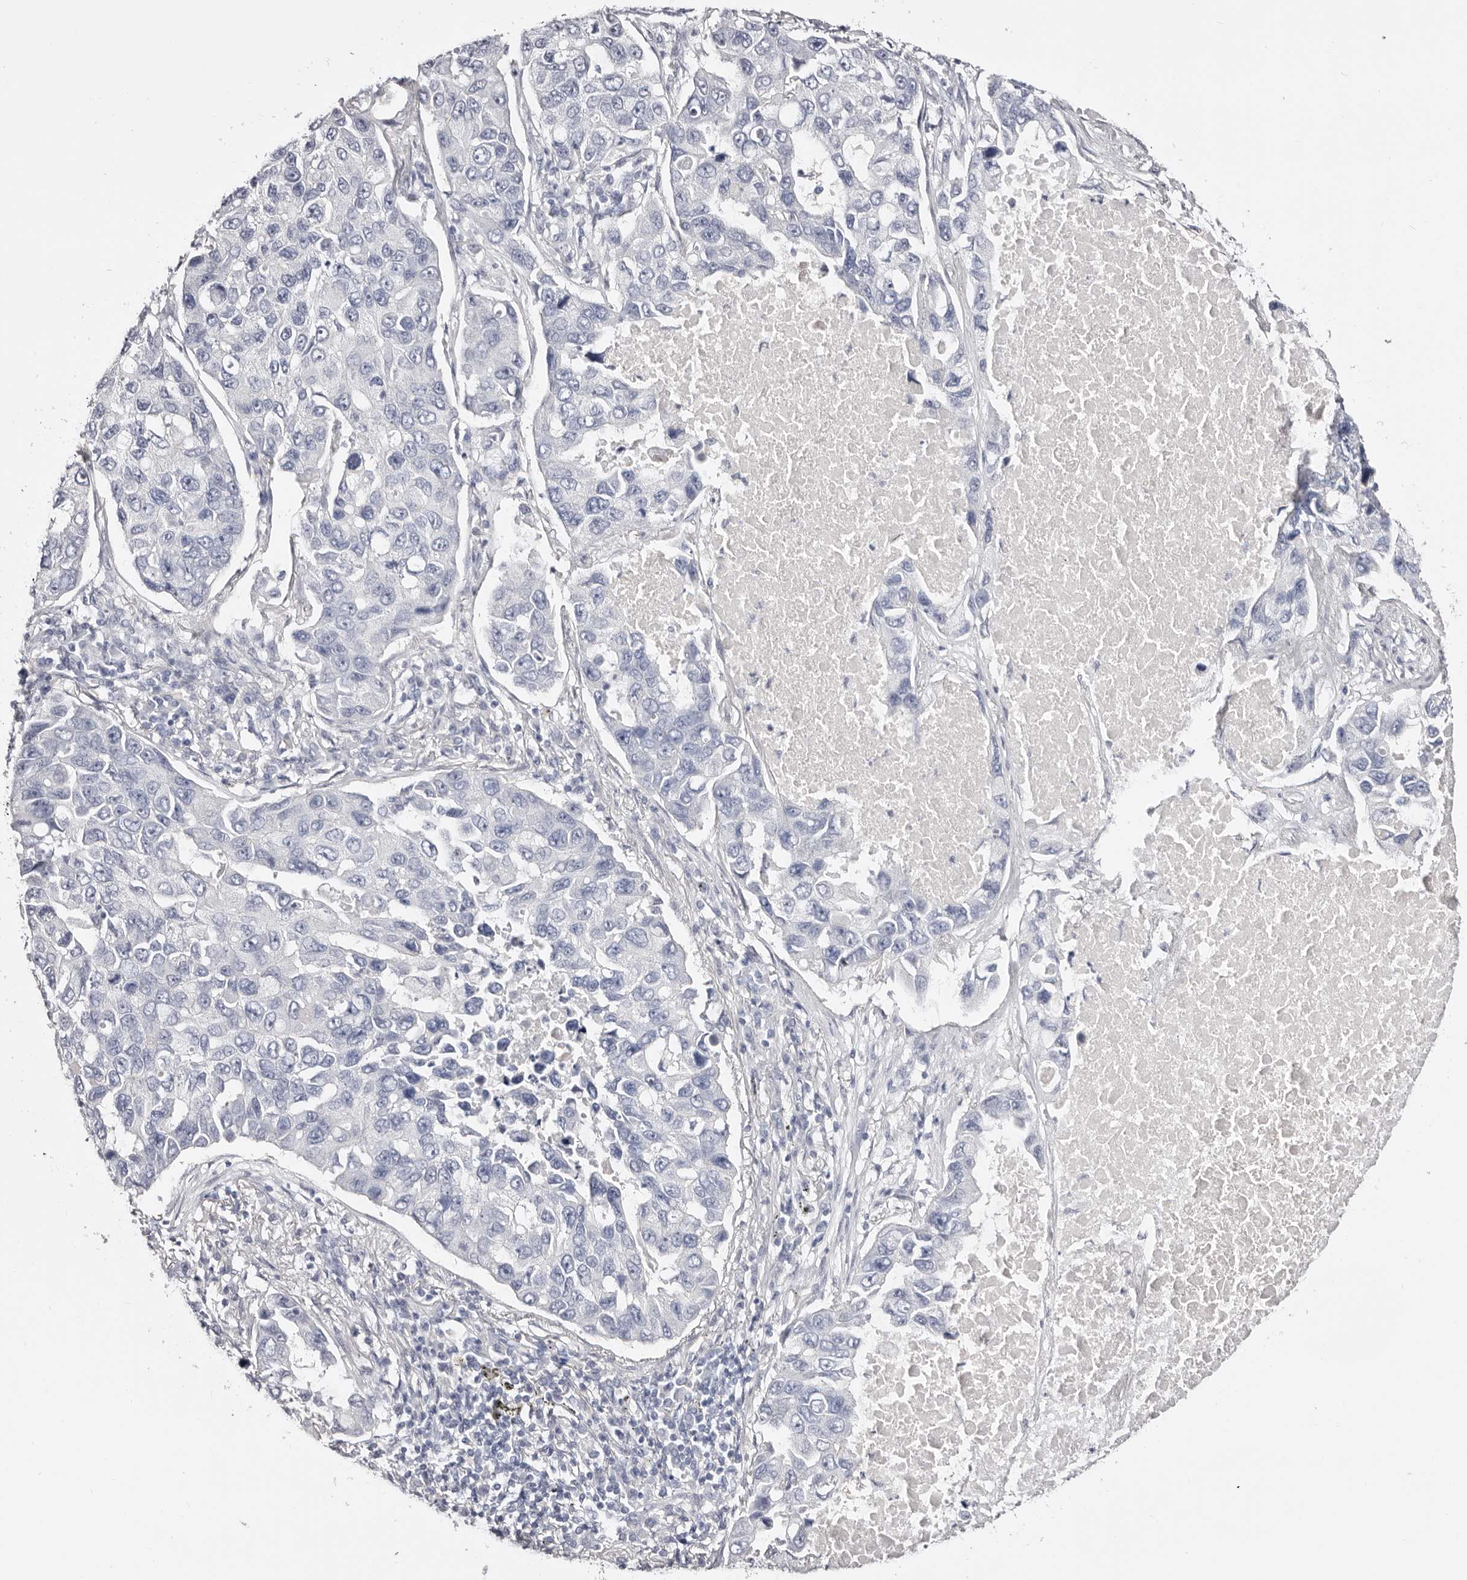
{"staining": {"intensity": "negative", "quantity": "none", "location": "none"}, "tissue": "lung cancer", "cell_type": "Tumor cells", "image_type": "cancer", "snomed": [{"axis": "morphology", "description": "Adenocarcinoma, NOS"}, {"axis": "topography", "description": "Lung"}], "caption": "Immunohistochemistry micrograph of lung adenocarcinoma stained for a protein (brown), which exhibits no staining in tumor cells.", "gene": "AKNAD1", "patient": {"sex": "male", "age": 64}}